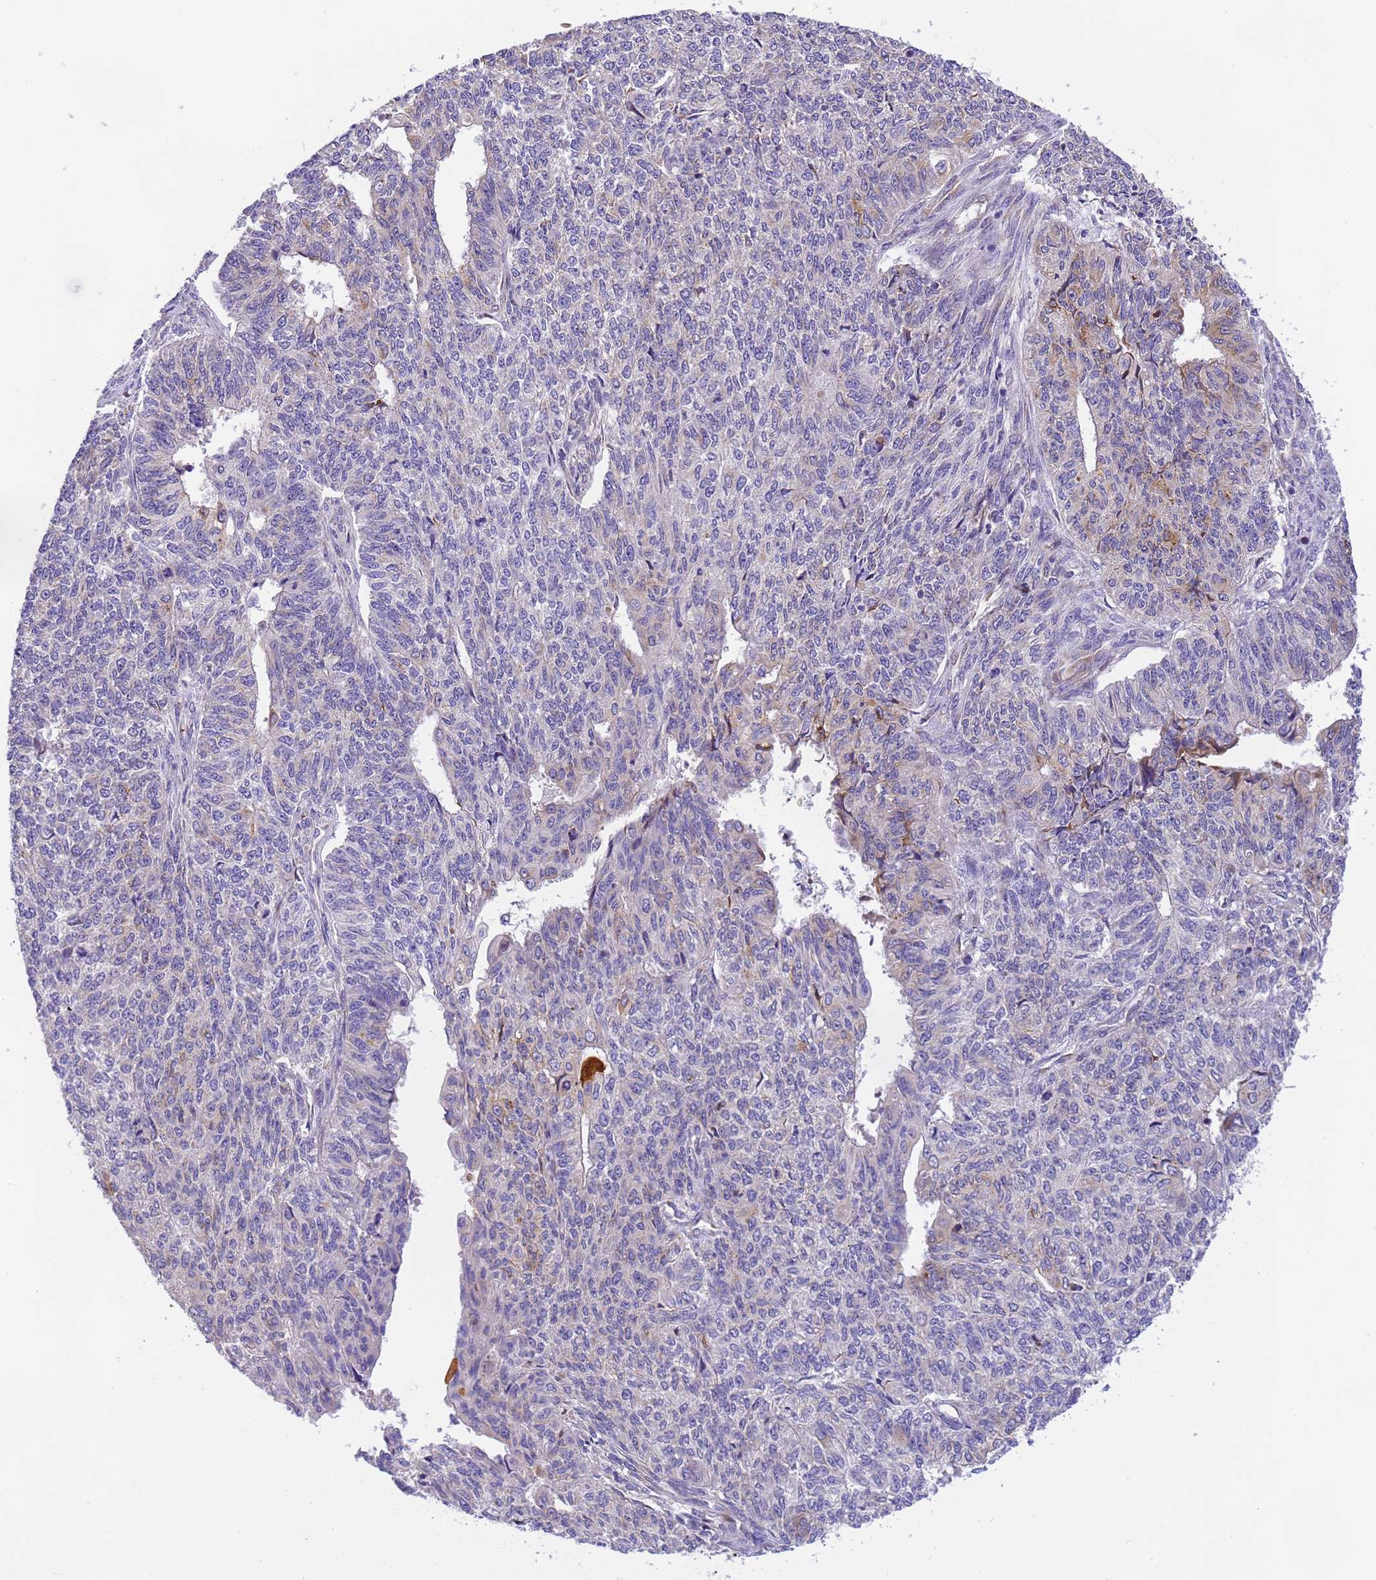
{"staining": {"intensity": "weak", "quantity": "<25%", "location": "cytoplasmic/membranous"}, "tissue": "endometrial cancer", "cell_type": "Tumor cells", "image_type": "cancer", "snomed": [{"axis": "morphology", "description": "Adenocarcinoma, NOS"}, {"axis": "topography", "description": "Endometrium"}], "caption": "IHC histopathology image of human endometrial adenocarcinoma stained for a protein (brown), which reveals no staining in tumor cells. (DAB immunohistochemistry, high magnification).", "gene": "RHBDD3", "patient": {"sex": "female", "age": 32}}